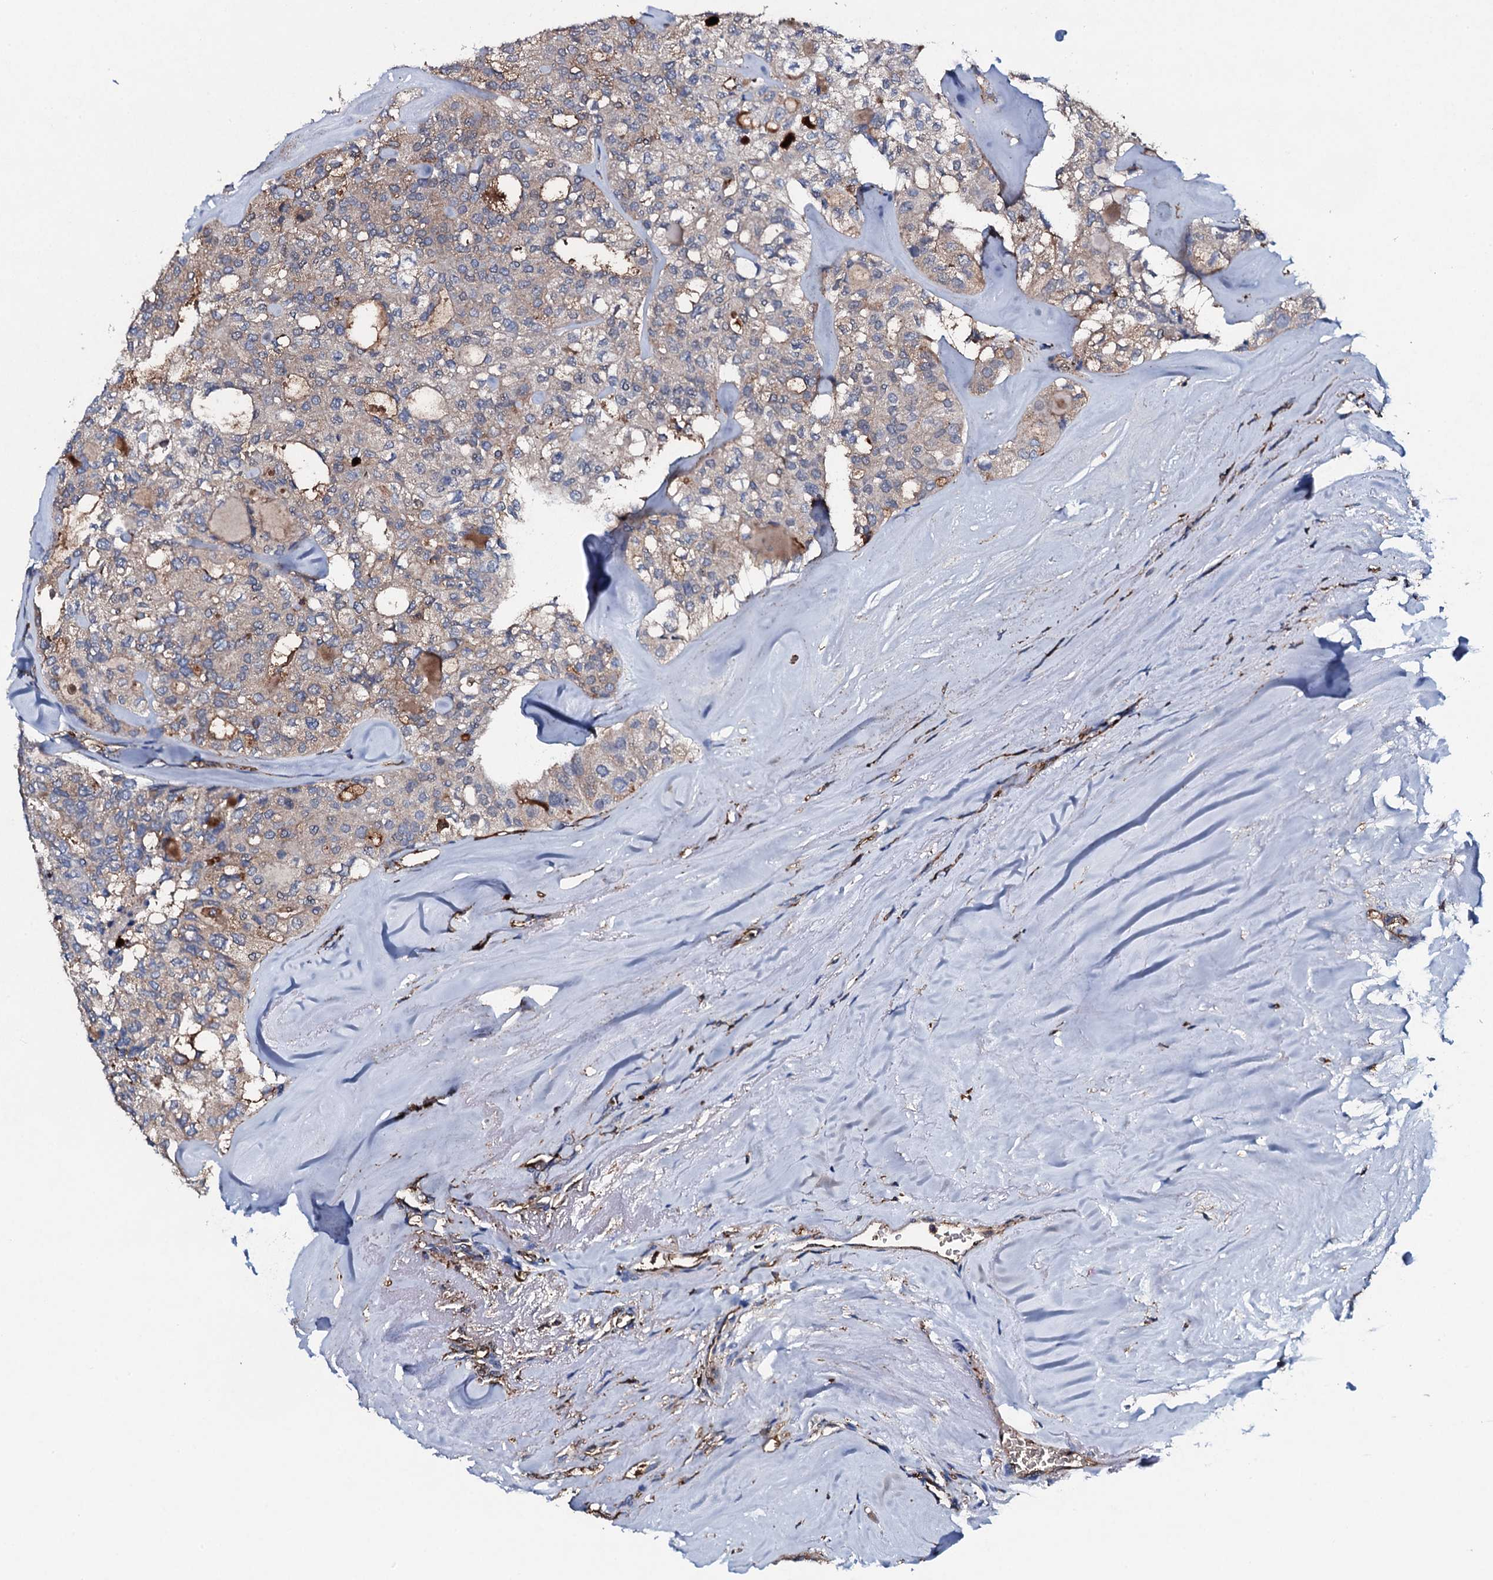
{"staining": {"intensity": "weak", "quantity": "<25%", "location": "cytoplasmic/membranous"}, "tissue": "thyroid cancer", "cell_type": "Tumor cells", "image_type": "cancer", "snomed": [{"axis": "morphology", "description": "Follicular adenoma carcinoma, NOS"}, {"axis": "topography", "description": "Thyroid gland"}], "caption": "IHC of follicular adenoma carcinoma (thyroid) demonstrates no expression in tumor cells. The staining was performed using DAB (3,3'-diaminobenzidine) to visualize the protein expression in brown, while the nuclei were stained in blue with hematoxylin (Magnification: 20x).", "gene": "MS4A4E", "patient": {"sex": "male", "age": 75}}